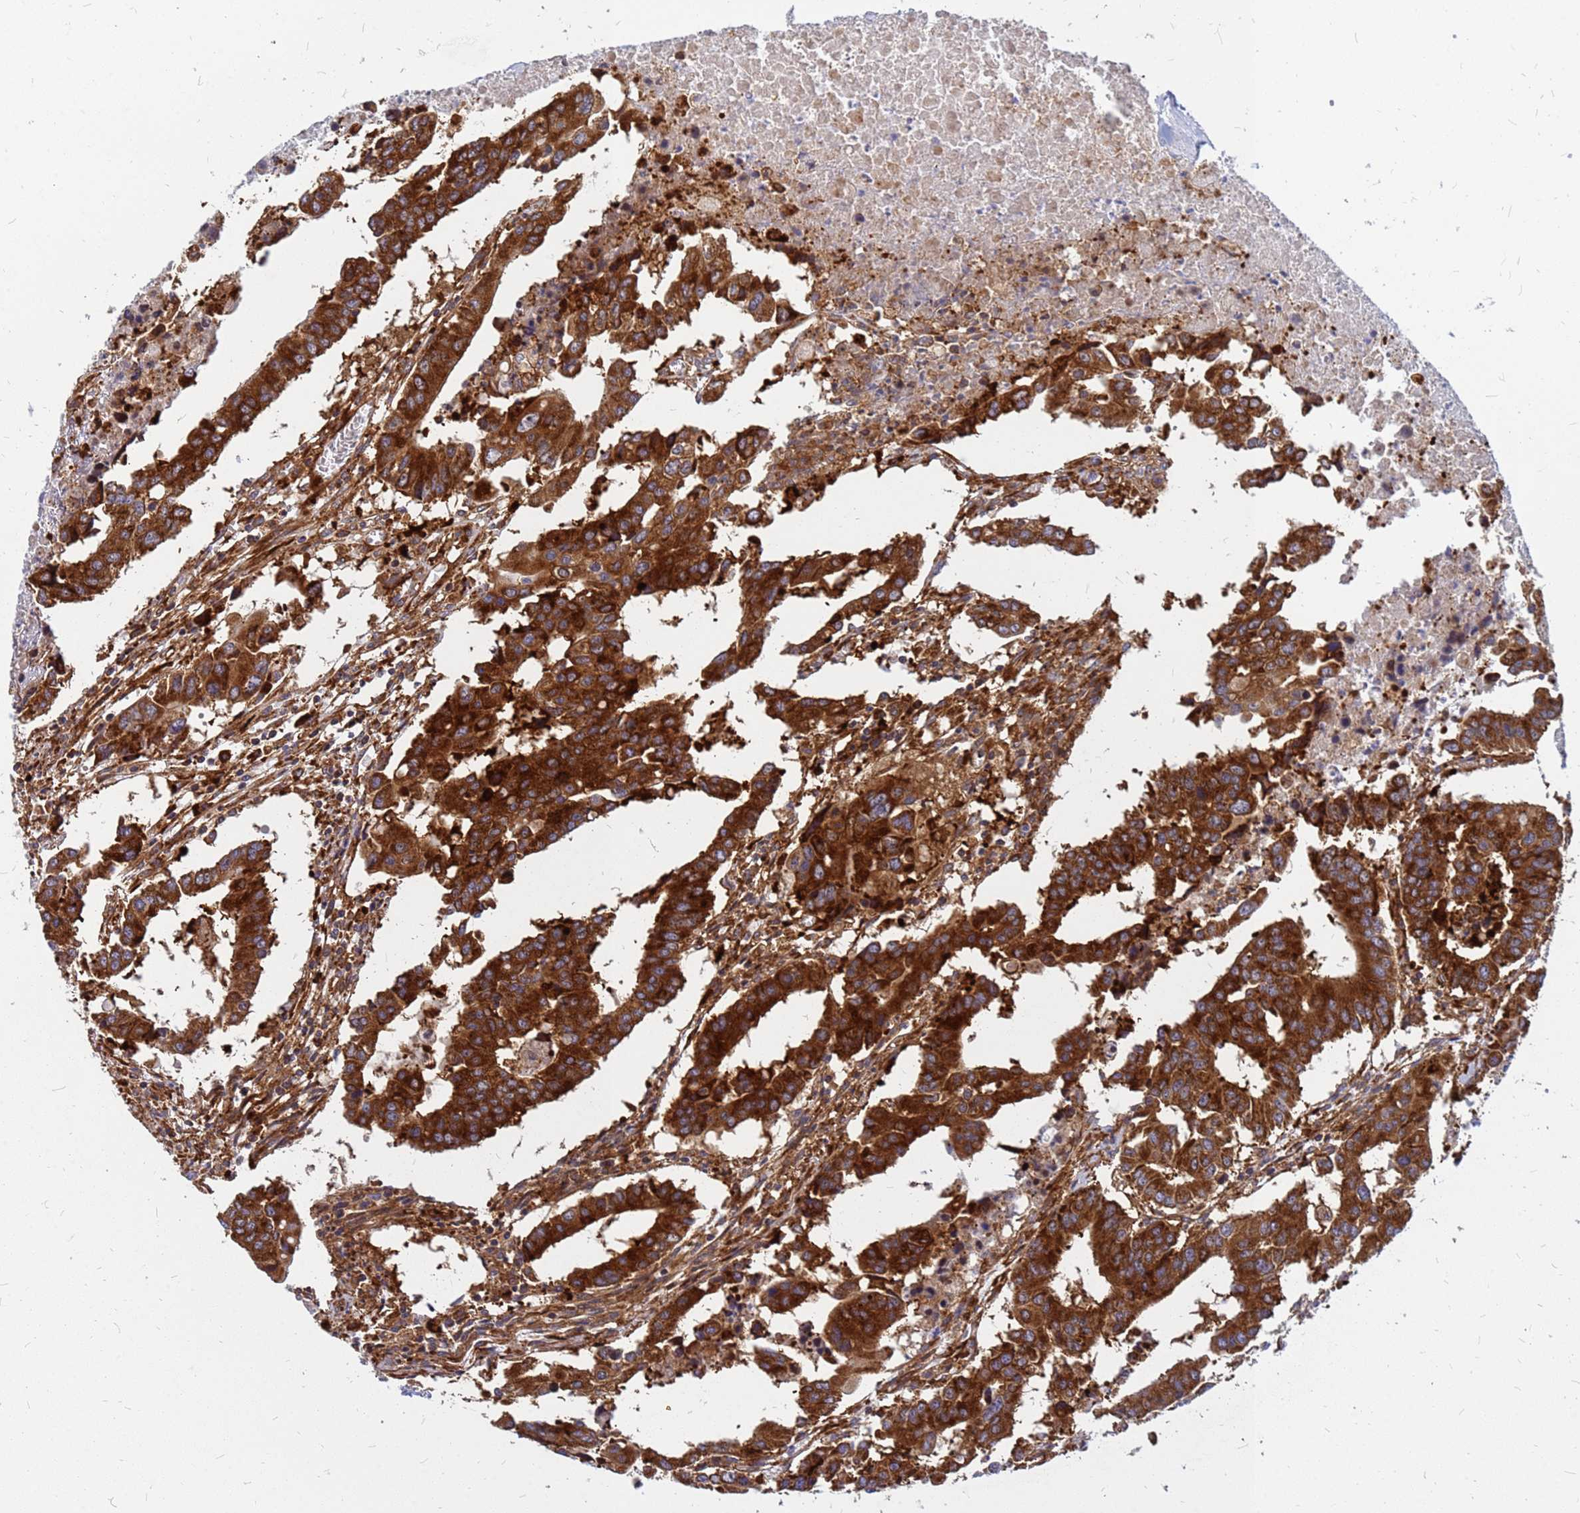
{"staining": {"intensity": "strong", "quantity": ">75%", "location": "cytoplasmic/membranous"}, "tissue": "colorectal cancer", "cell_type": "Tumor cells", "image_type": "cancer", "snomed": [{"axis": "morphology", "description": "Adenocarcinoma, NOS"}, {"axis": "topography", "description": "Colon"}], "caption": "About >75% of tumor cells in adenocarcinoma (colorectal) exhibit strong cytoplasmic/membranous protein expression as visualized by brown immunohistochemical staining.", "gene": "RPL8", "patient": {"sex": "male", "age": 77}}